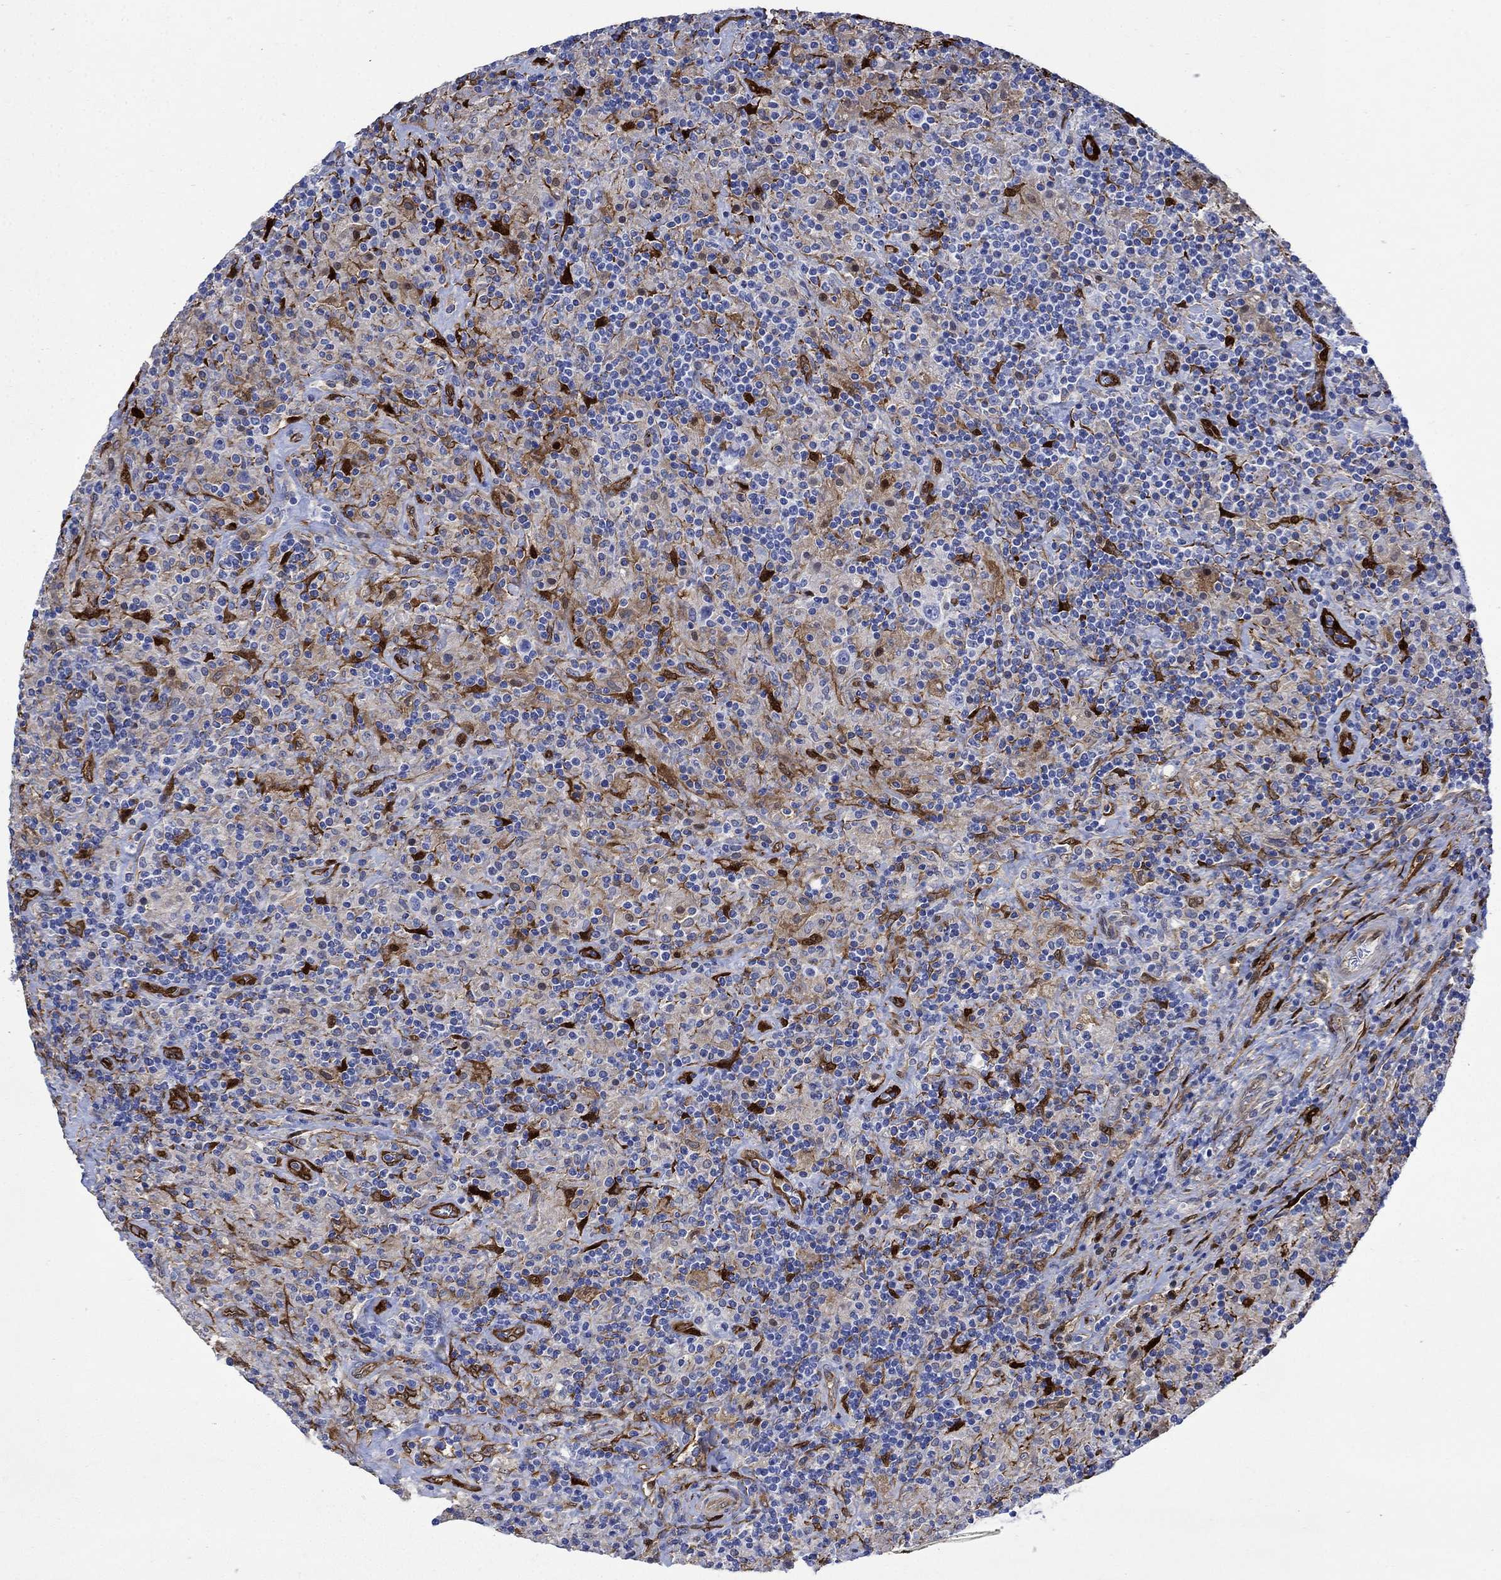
{"staining": {"intensity": "negative", "quantity": "none", "location": "none"}, "tissue": "lymphoma", "cell_type": "Tumor cells", "image_type": "cancer", "snomed": [{"axis": "morphology", "description": "Hodgkin's disease, NOS"}, {"axis": "topography", "description": "Lymph node"}], "caption": "Immunohistochemistry (IHC) of Hodgkin's disease shows no staining in tumor cells.", "gene": "TGM2", "patient": {"sex": "male", "age": 70}}